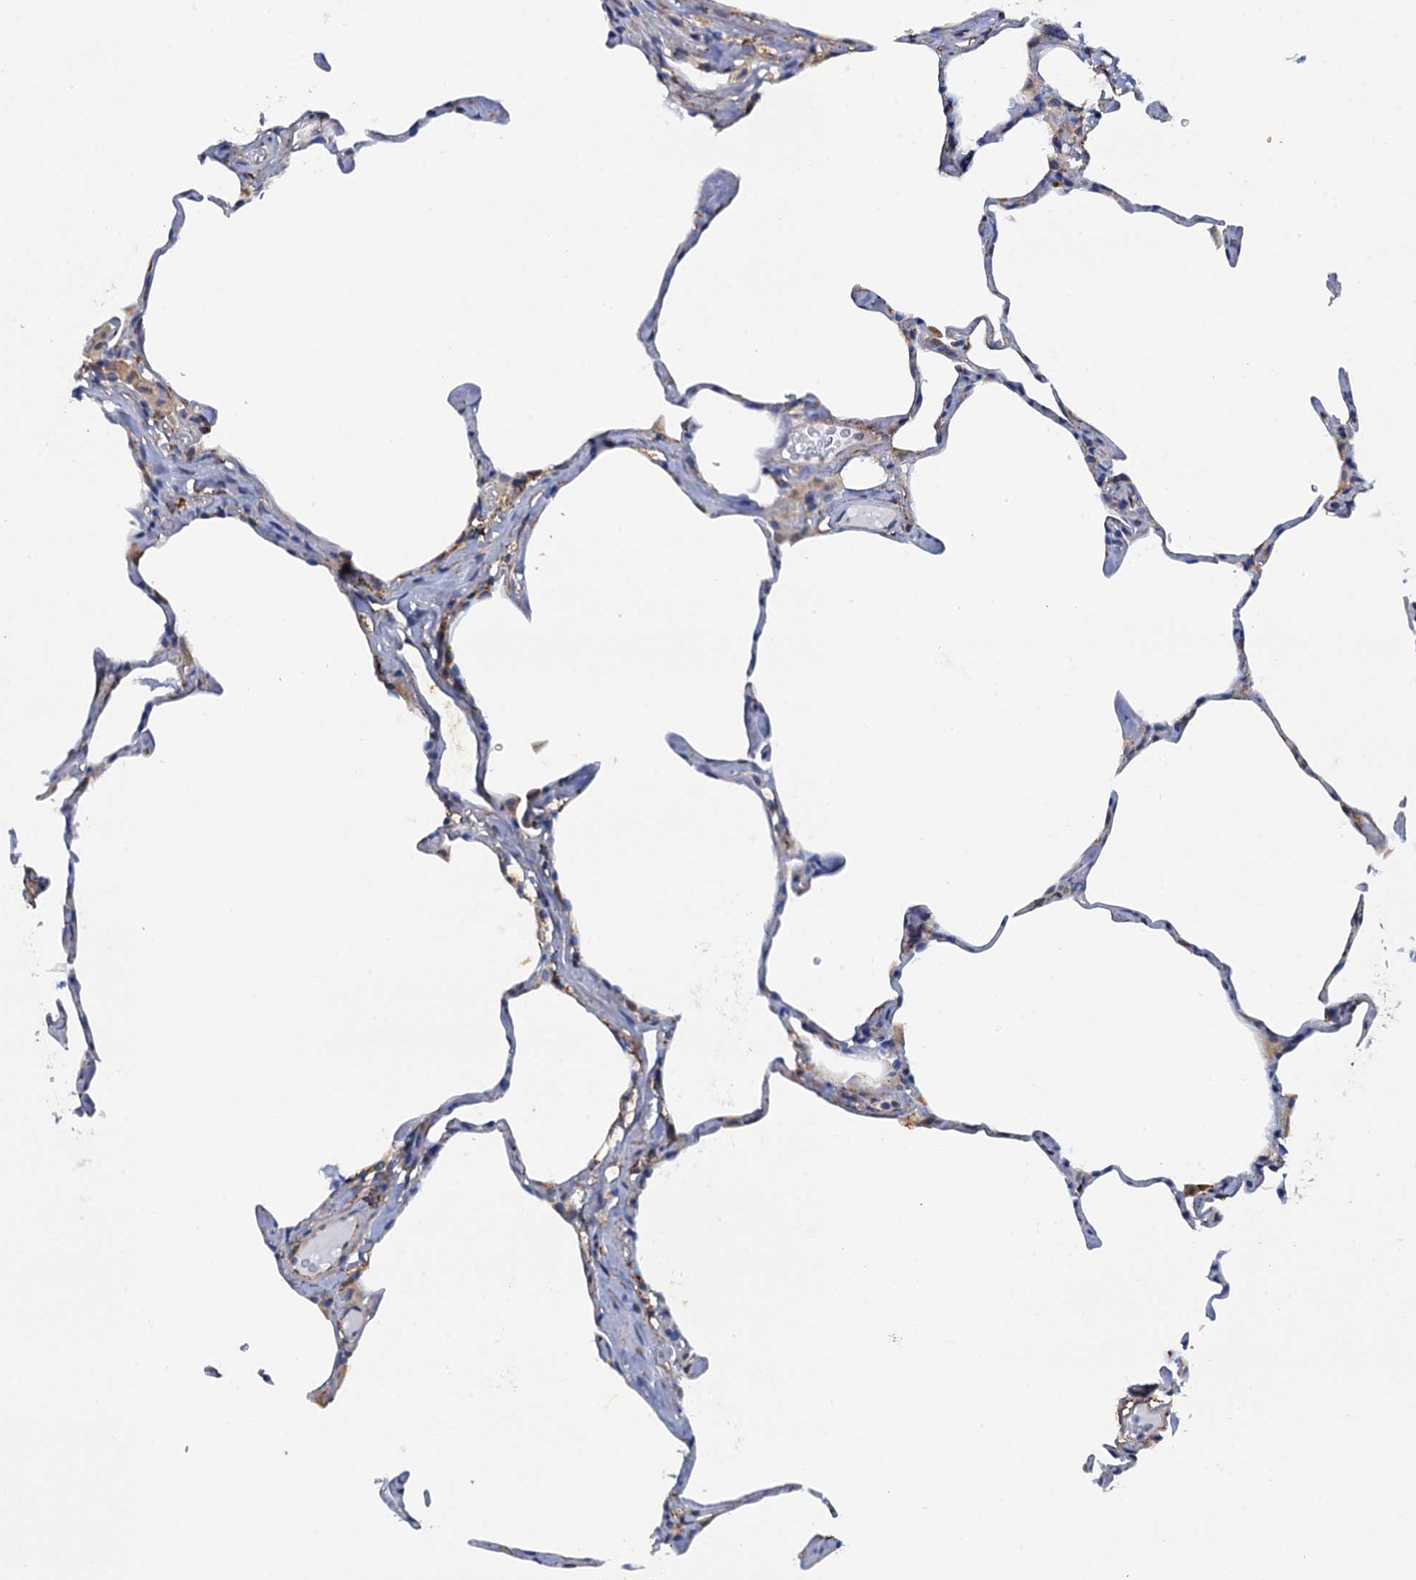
{"staining": {"intensity": "negative", "quantity": "none", "location": "none"}, "tissue": "lung", "cell_type": "Alveolar cells", "image_type": "normal", "snomed": [{"axis": "morphology", "description": "Normal tissue, NOS"}, {"axis": "topography", "description": "Lung"}], "caption": "This is an immunohistochemistry micrograph of benign lung. There is no positivity in alveolar cells.", "gene": "POGLUT3", "patient": {"sex": "male", "age": 65}}